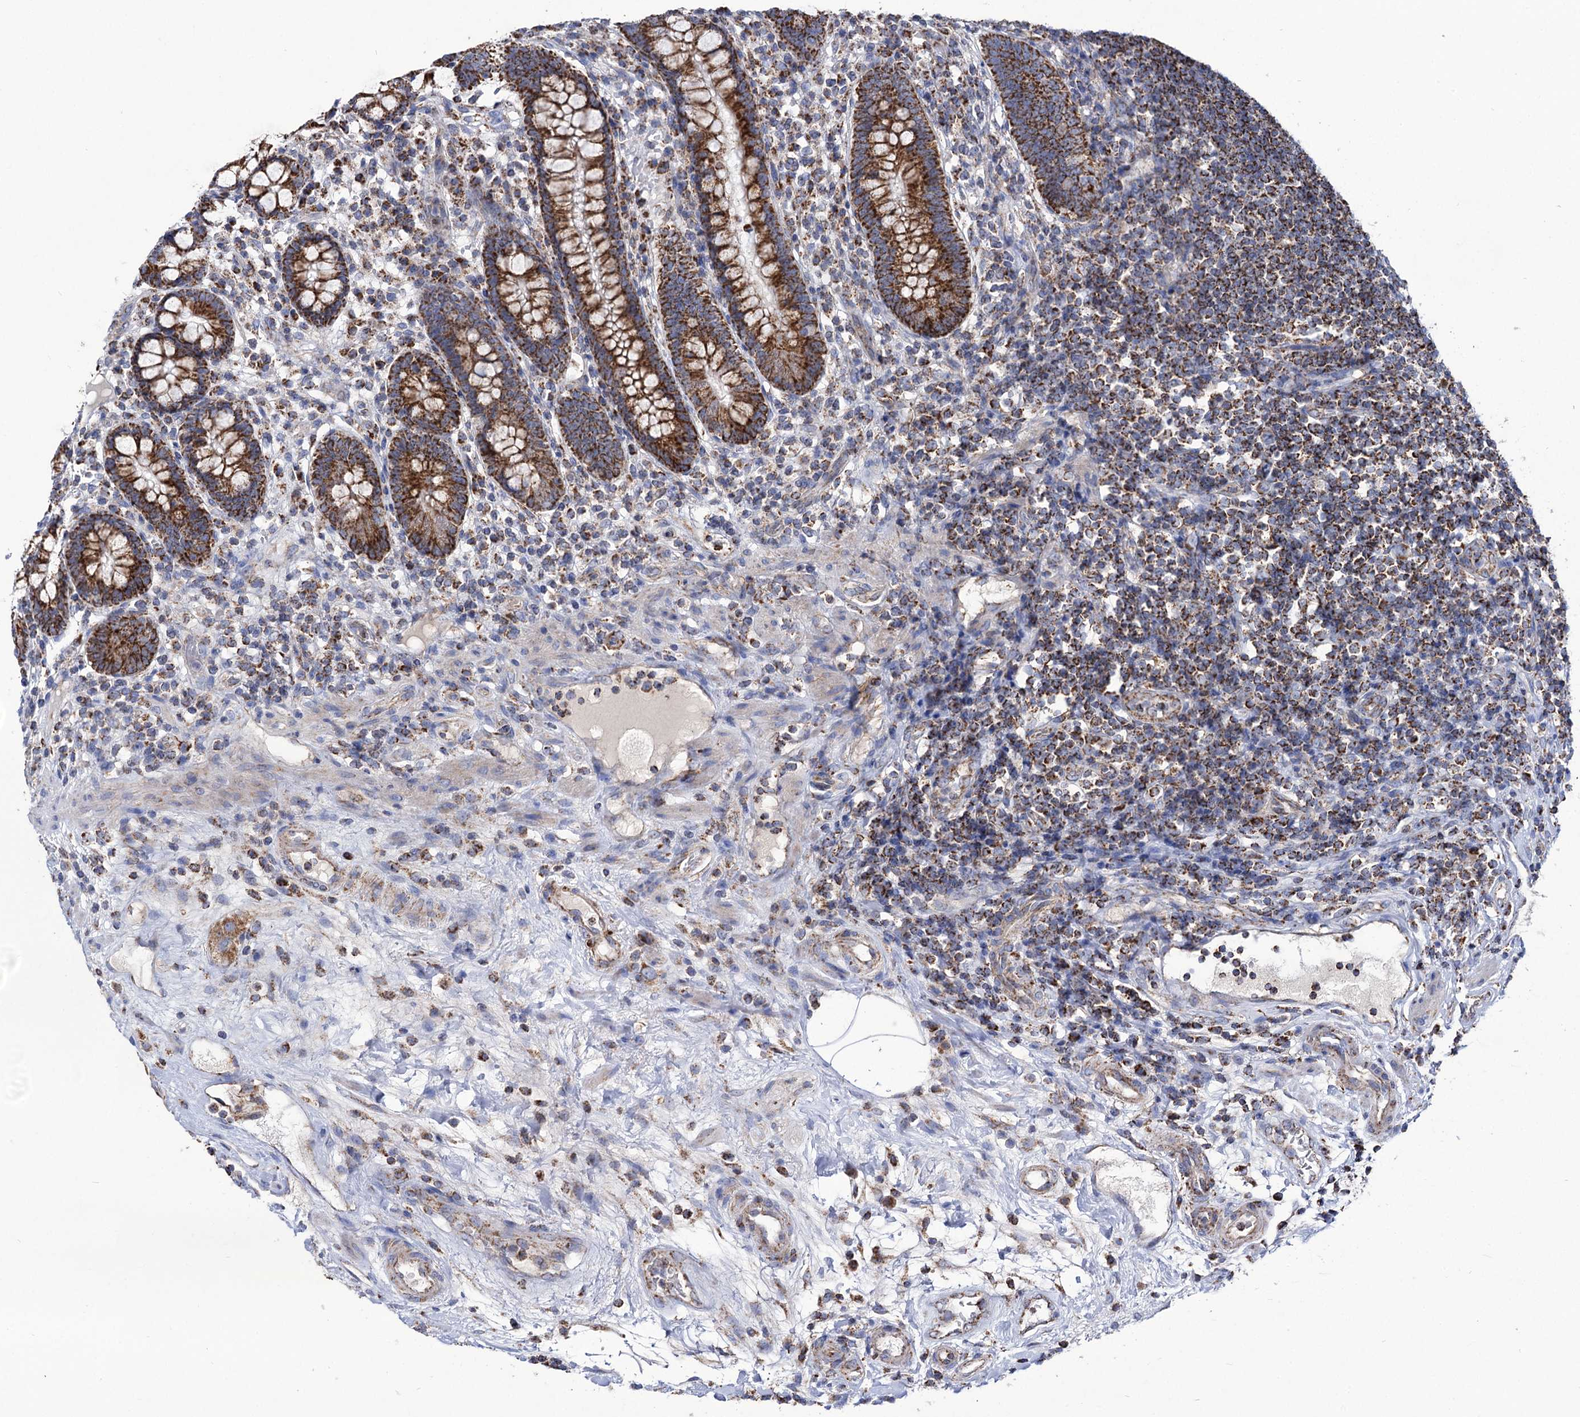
{"staining": {"intensity": "weak", "quantity": "25%-75%", "location": "cytoplasmic/membranous"}, "tissue": "colon", "cell_type": "Endothelial cells", "image_type": "normal", "snomed": [{"axis": "morphology", "description": "Normal tissue, NOS"}, {"axis": "topography", "description": "Colon"}], "caption": "Immunohistochemistry (IHC) histopathology image of normal colon: colon stained using IHC demonstrates low levels of weak protein expression localized specifically in the cytoplasmic/membranous of endothelial cells, appearing as a cytoplasmic/membranous brown color.", "gene": "ABHD10", "patient": {"sex": "female", "age": 79}}